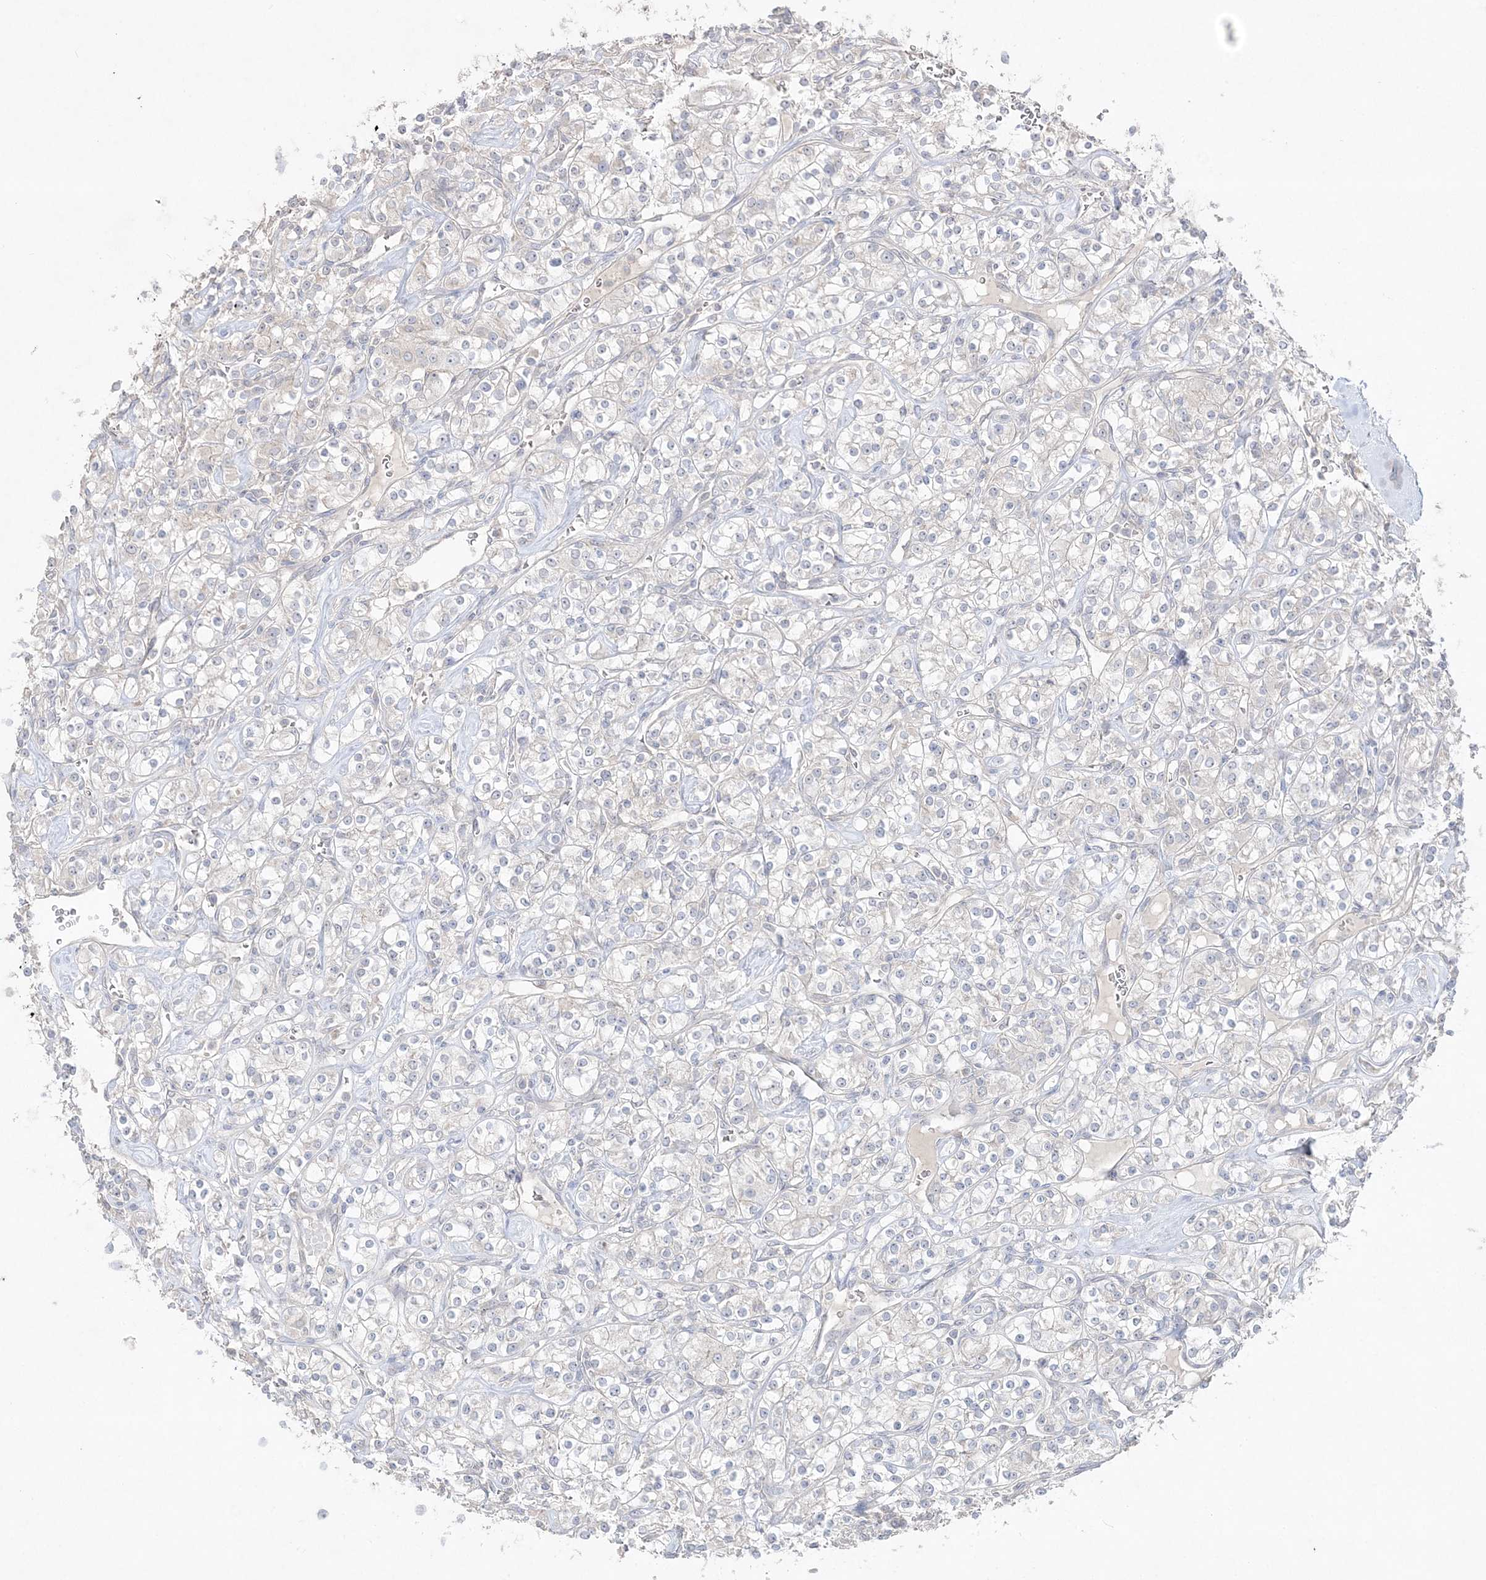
{"staining": {"intensity": "negative", "quantity": "none", "location": "none"}, "tissue": "renal cancer", "cell_type": "Tumor cells", "image_type": "cancer", "snomed": [{"axis": "morphology", "description": "Adenocarcinoma, NOS"}, {"axis": "topography", "description": "Kidney"}], "caption": "Protein analysis of renal cancer (adenocarcinoma) displays no significant staining in tumor cells. (DAB (3,3'-diaminobenzidine) immunohistochemistry, high magnification).", "gene": "SH3BP4", "patient": {"sex": "male", "age": 77}}